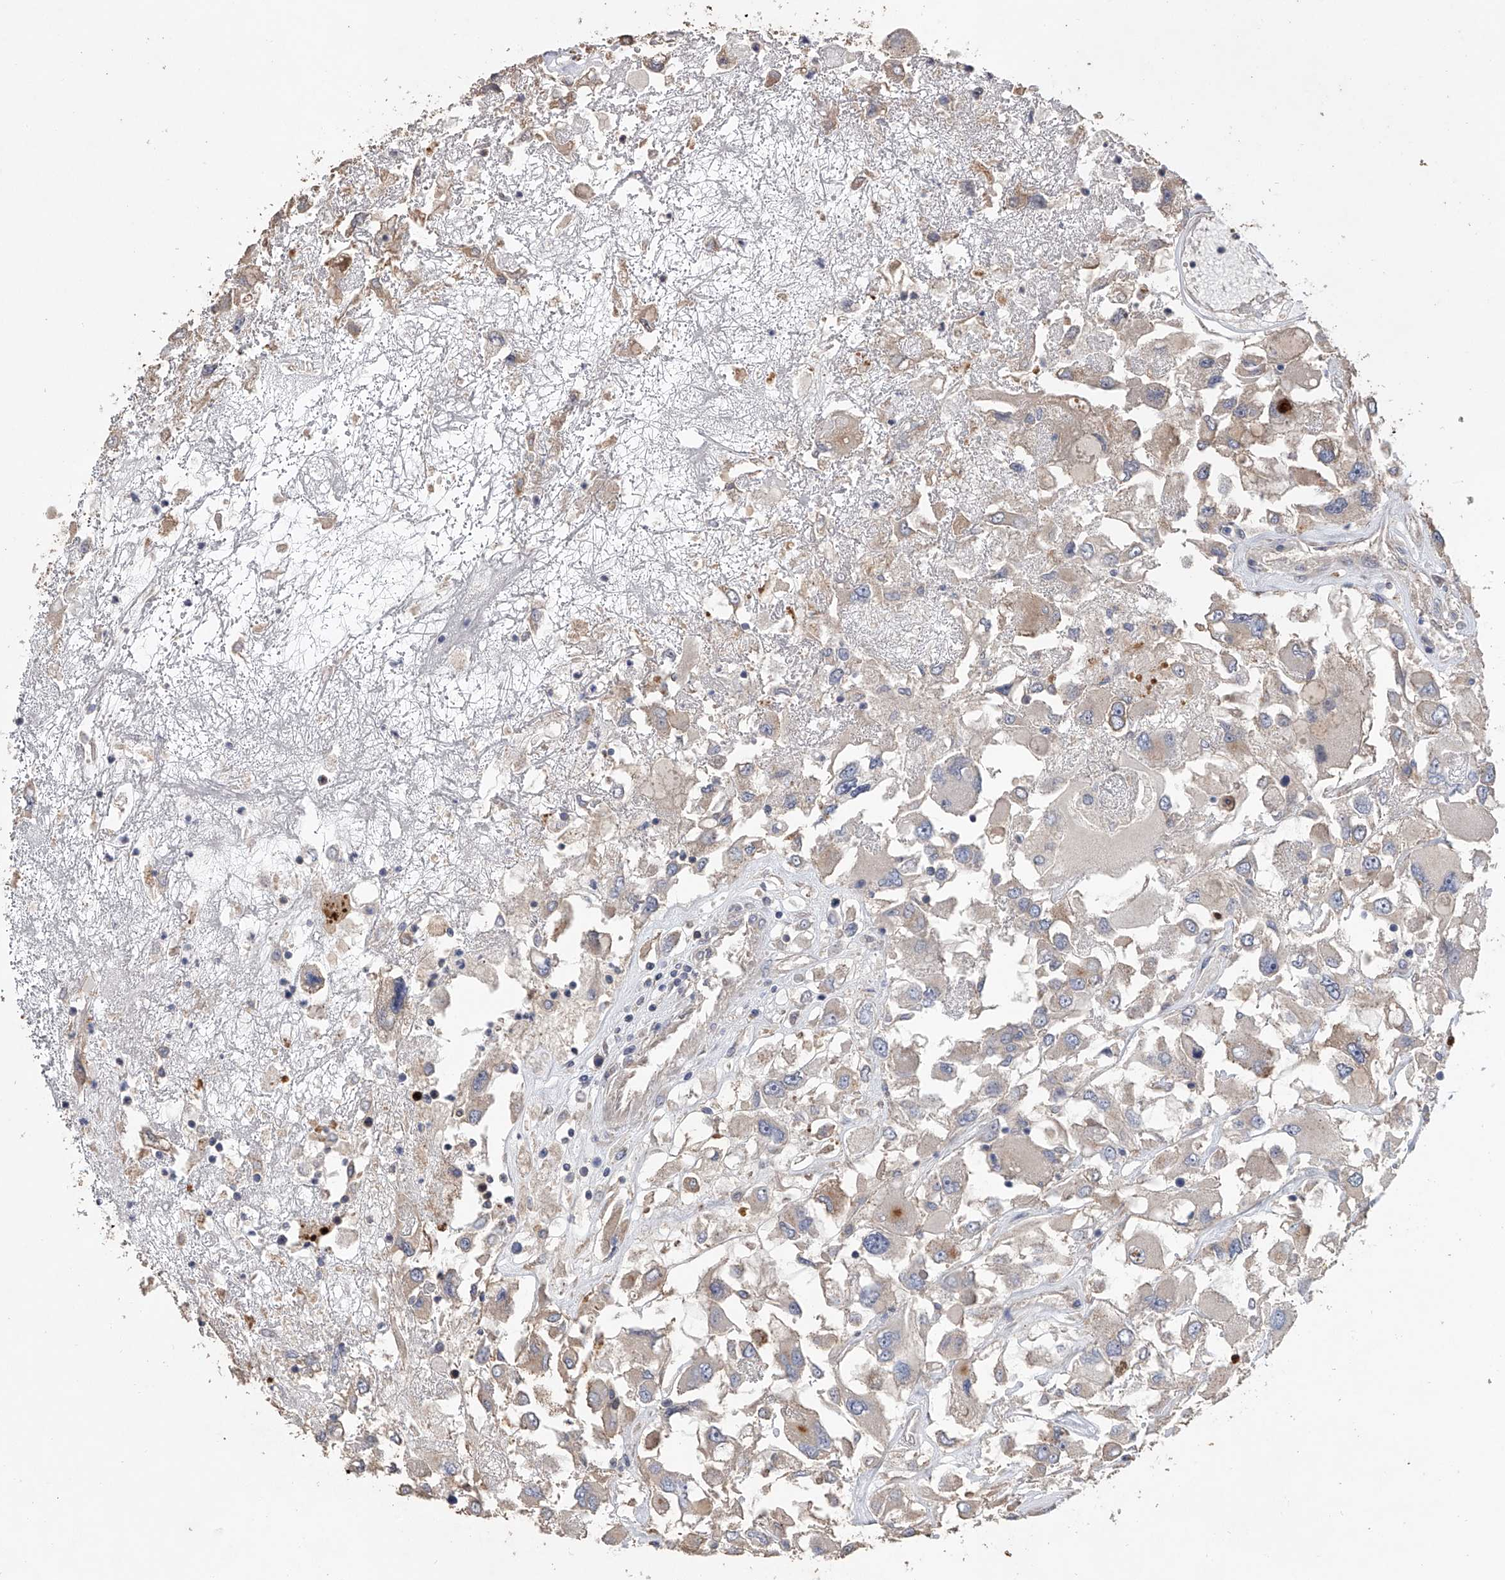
{"staining": {"intensity": "negative", "quantity": "none", "location": "none"}, "tissue": "renal cancer", "cell_type": "Tumor cells", "image_type": "cancer", "snomed": [{"axis": "morphology", "description": "Adenocarcinoma, NOS"}, {"axis": "topography", "description": "Kidney"}], "caption": "Tumor cells are negative for brown protein staining in renal cancer (adenocarcinoma).", "gene": "ZNF343", "patient": {"sex": "female", "age": 52}}